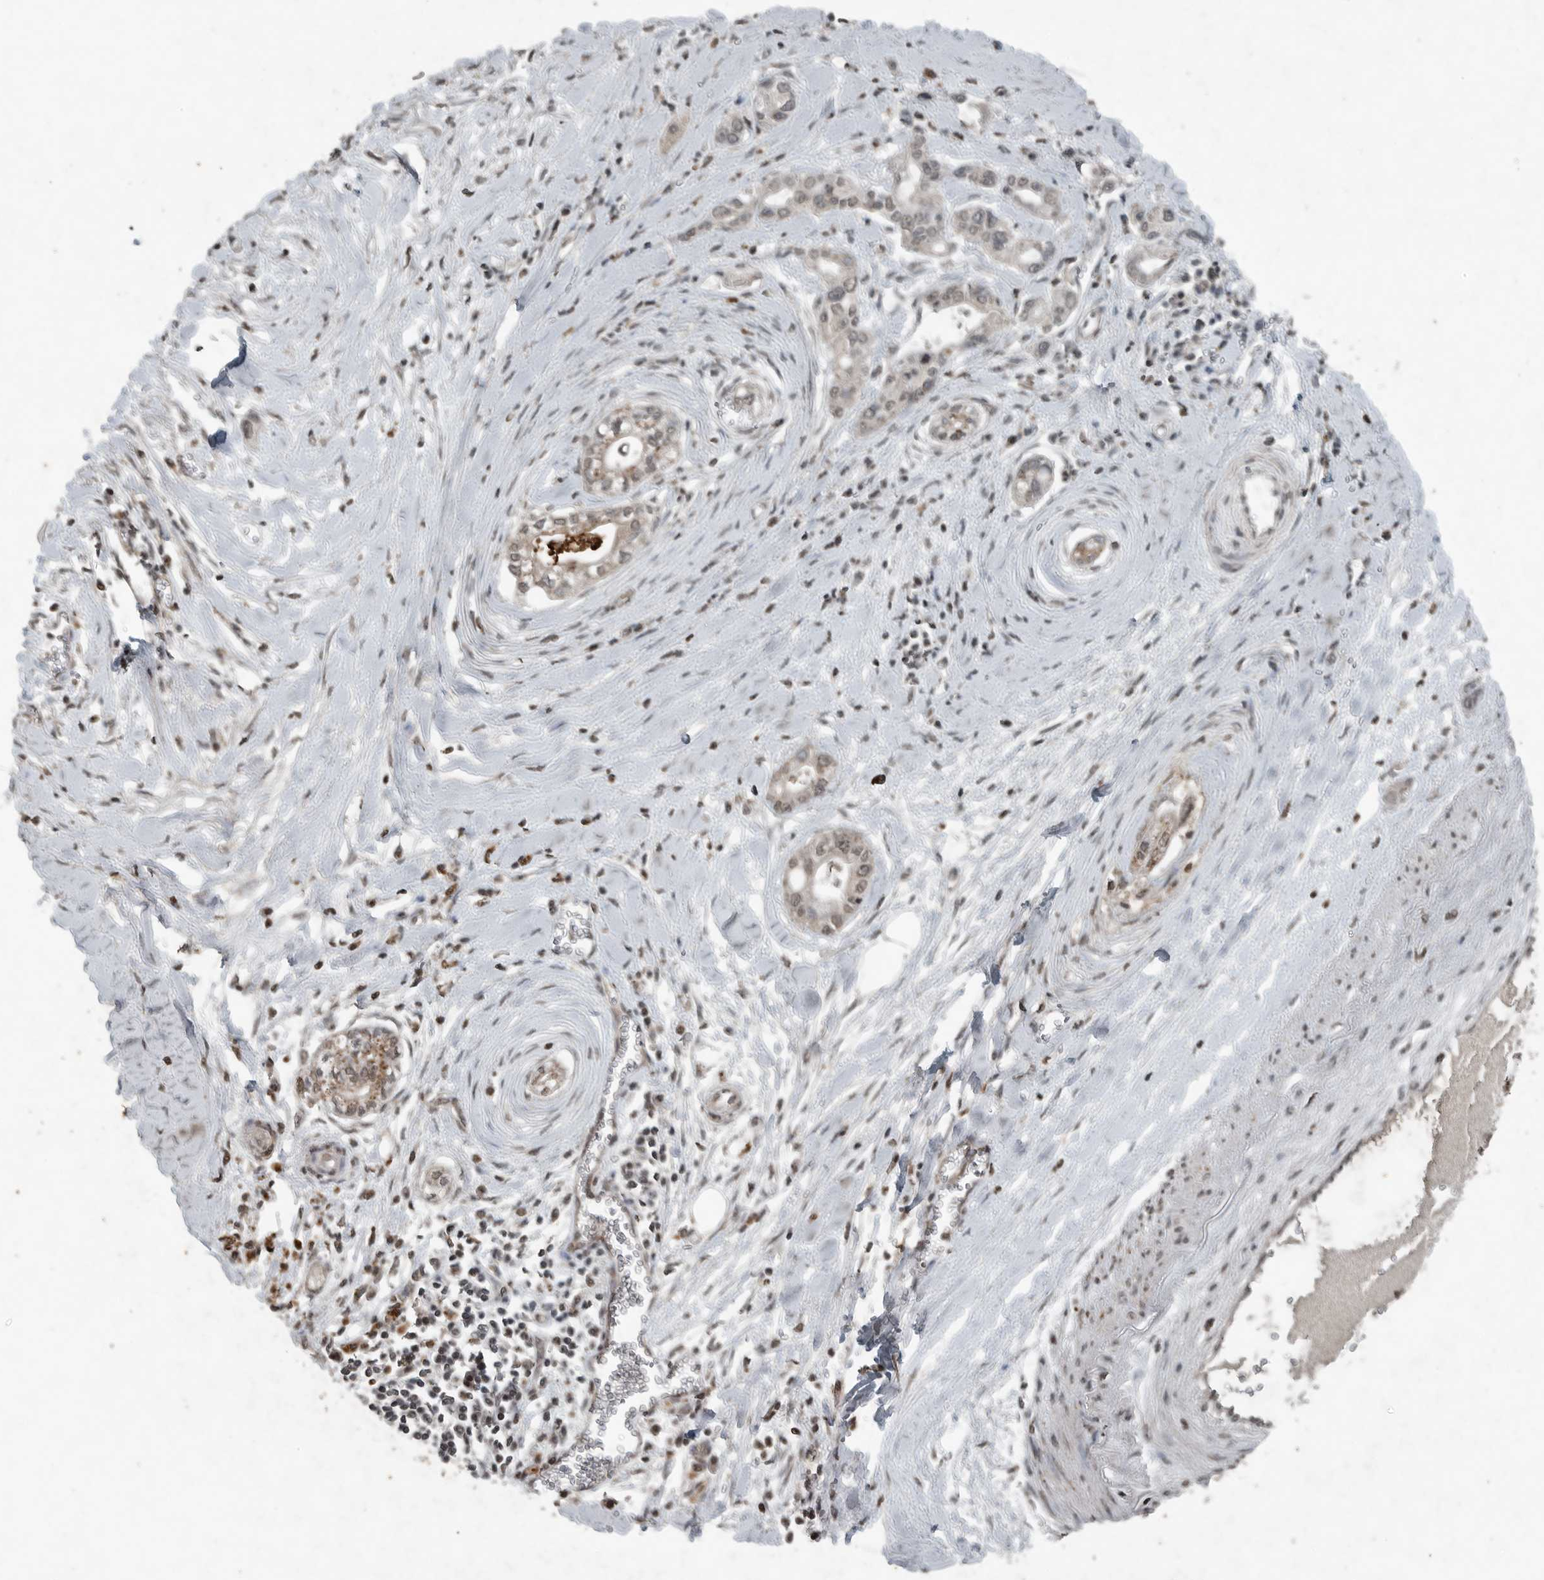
{"staining": {"intensity": "weak", "quantity": "25%-75%", "location": "cytoplasmic/membranous"}, "tissue": "pancreatic cancer", "cell_type": "Tumor cells", "image_type": "cancer", "snomed": [{"axis": "morphology", "description": "Adenocarcinoma, NOS"}, {"axis": "topography", "description": "Pancreas"}], "caption": "Weak cytoplasmic/membranous protein expression is seen in approximately 25%-75% of tumor cells in adenocarcinoma (pancreatic).", "gene": "IL6ST", "patient": {"sex": "male", "age": 68}}